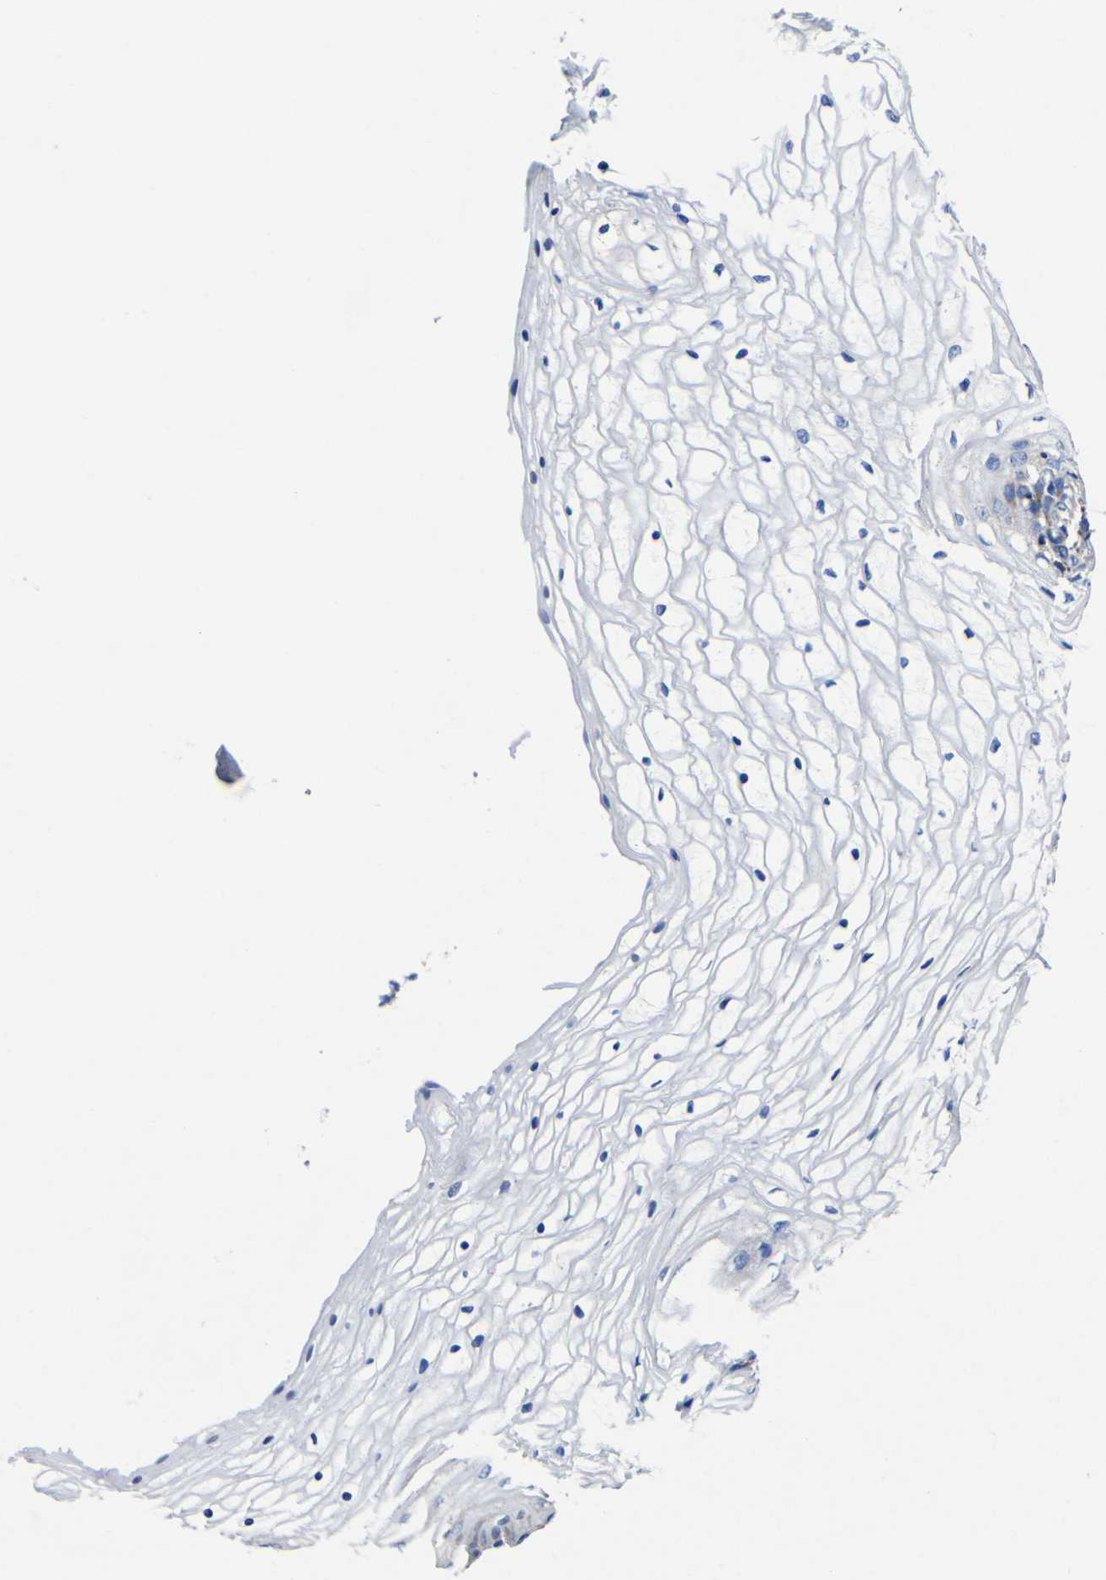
{"staining": {"intensity": "negative", "quantity": "none", "location": "none"}, "tissue": "vagina", "cell_type": "Squamous epithelial cells", "image_type": "normal", "snomed": [{"axis": "morphology", "description": "Normal tissue, NOS"}, {"axis": "topography", "description": "Vagina"}], "caption": "A high-resolution histopathology image shows immunohistochemistry (IHC) staining of benign vagina, which exhibits no significant expression in squamous epithelial cells. The staining was performed using DAB to visualize the protein expression in brown, while the nuclei were stained in blue with hematoxylin (Magnification: 20x).", "gene": "CCDC90B", "patient": {"sex": "female", "age": 34}}